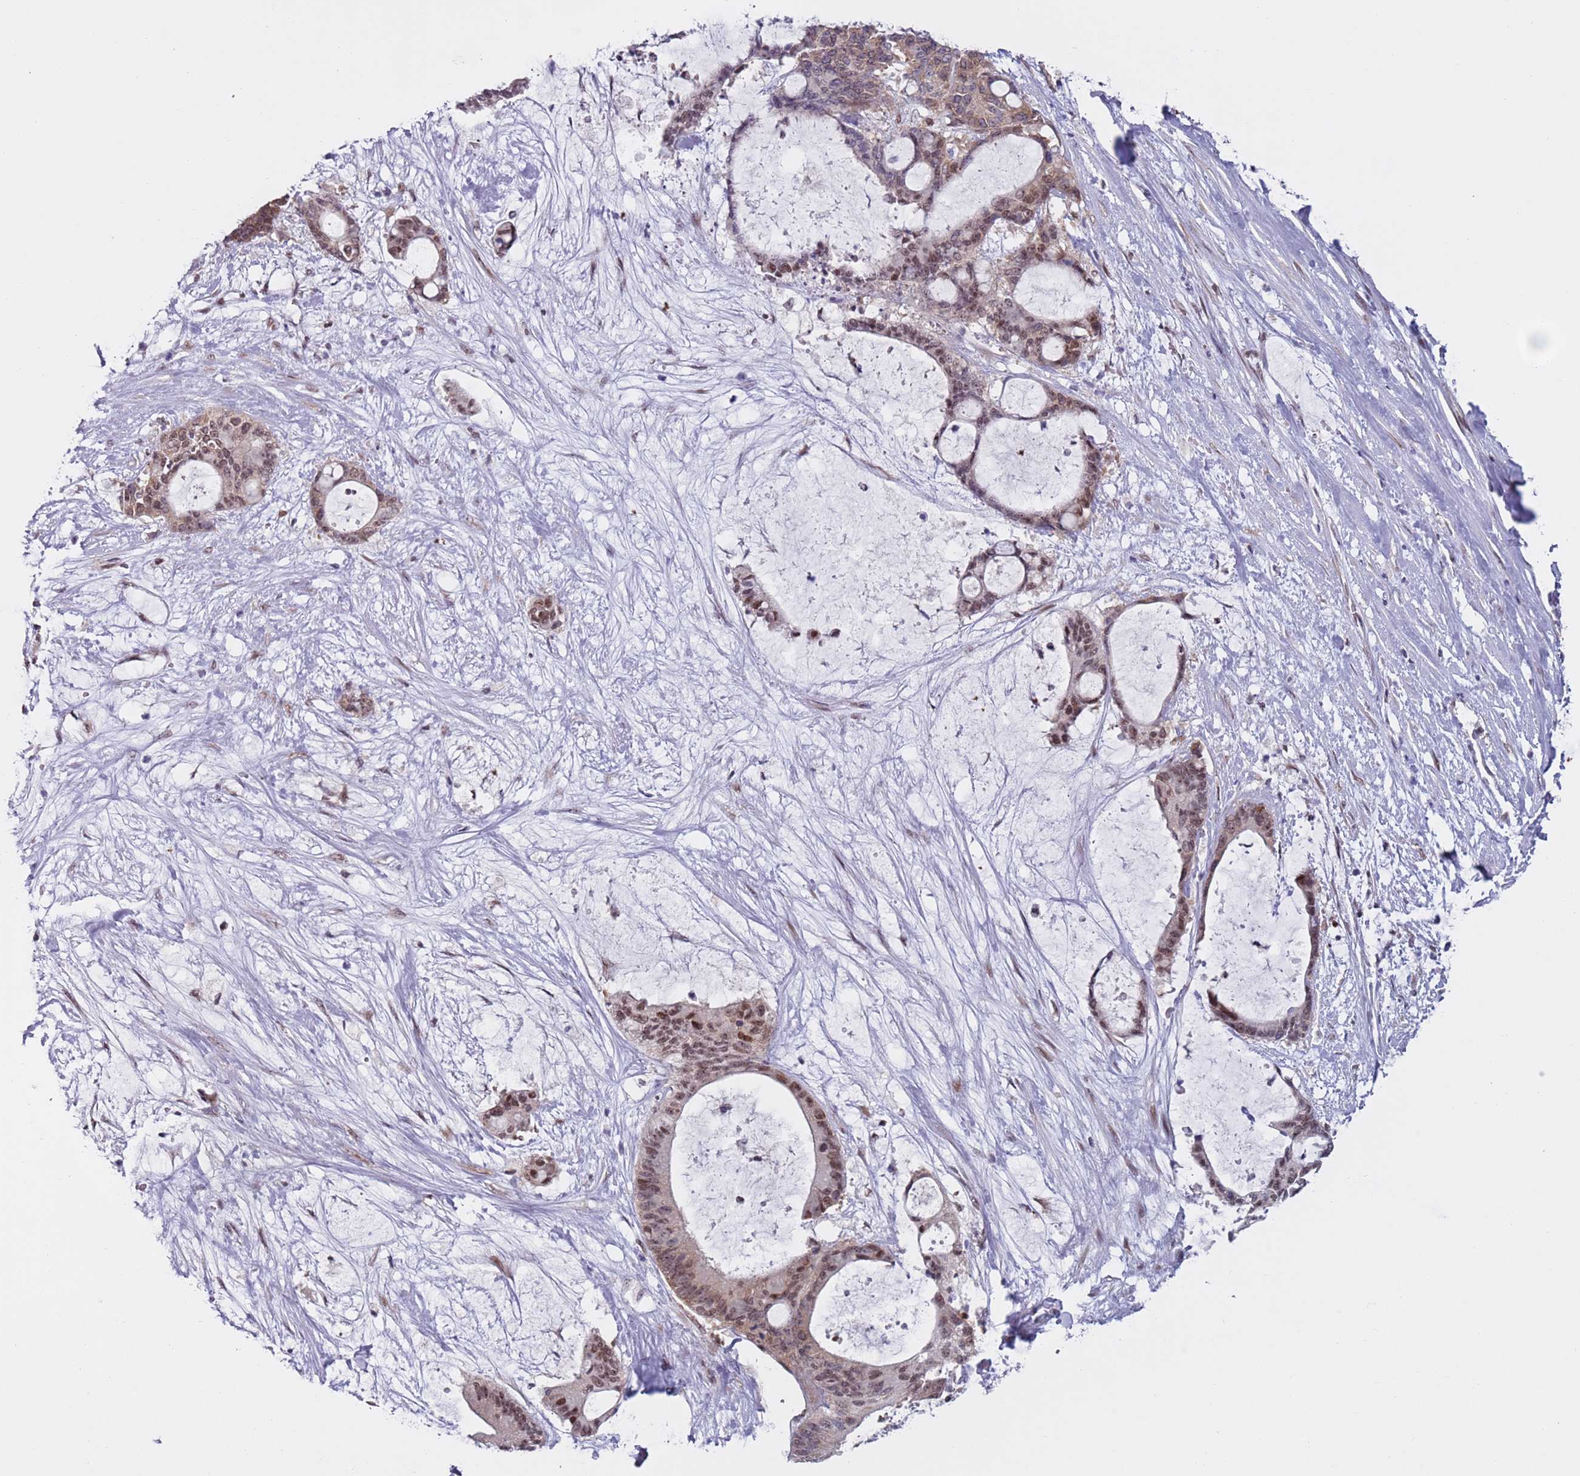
{"staining": {"intensity": "moderate", "quantity": "25%-75%", "location": "nuclear"}, "tissue": "liver cancer", "cell_type": "Tumor cells", "image_type": "cancer", "snomed": [{"axis": "morphology", "description": "Normal tissue, NOS"}, {"axis": "morphology", "description": "Cholangiocarcinoma"}, {"axis": "topography", "description": "Liver"}, {"axis": "topography", "description": "Peripheral nerve tissue"}], "caption": "A brown stain shows moderate nuclear expression of a protein in human cholangiocarcinoma (liver) tumor cells.", "gene": "SLC25A32", "patient": {"sex": "female", "age": 73}}